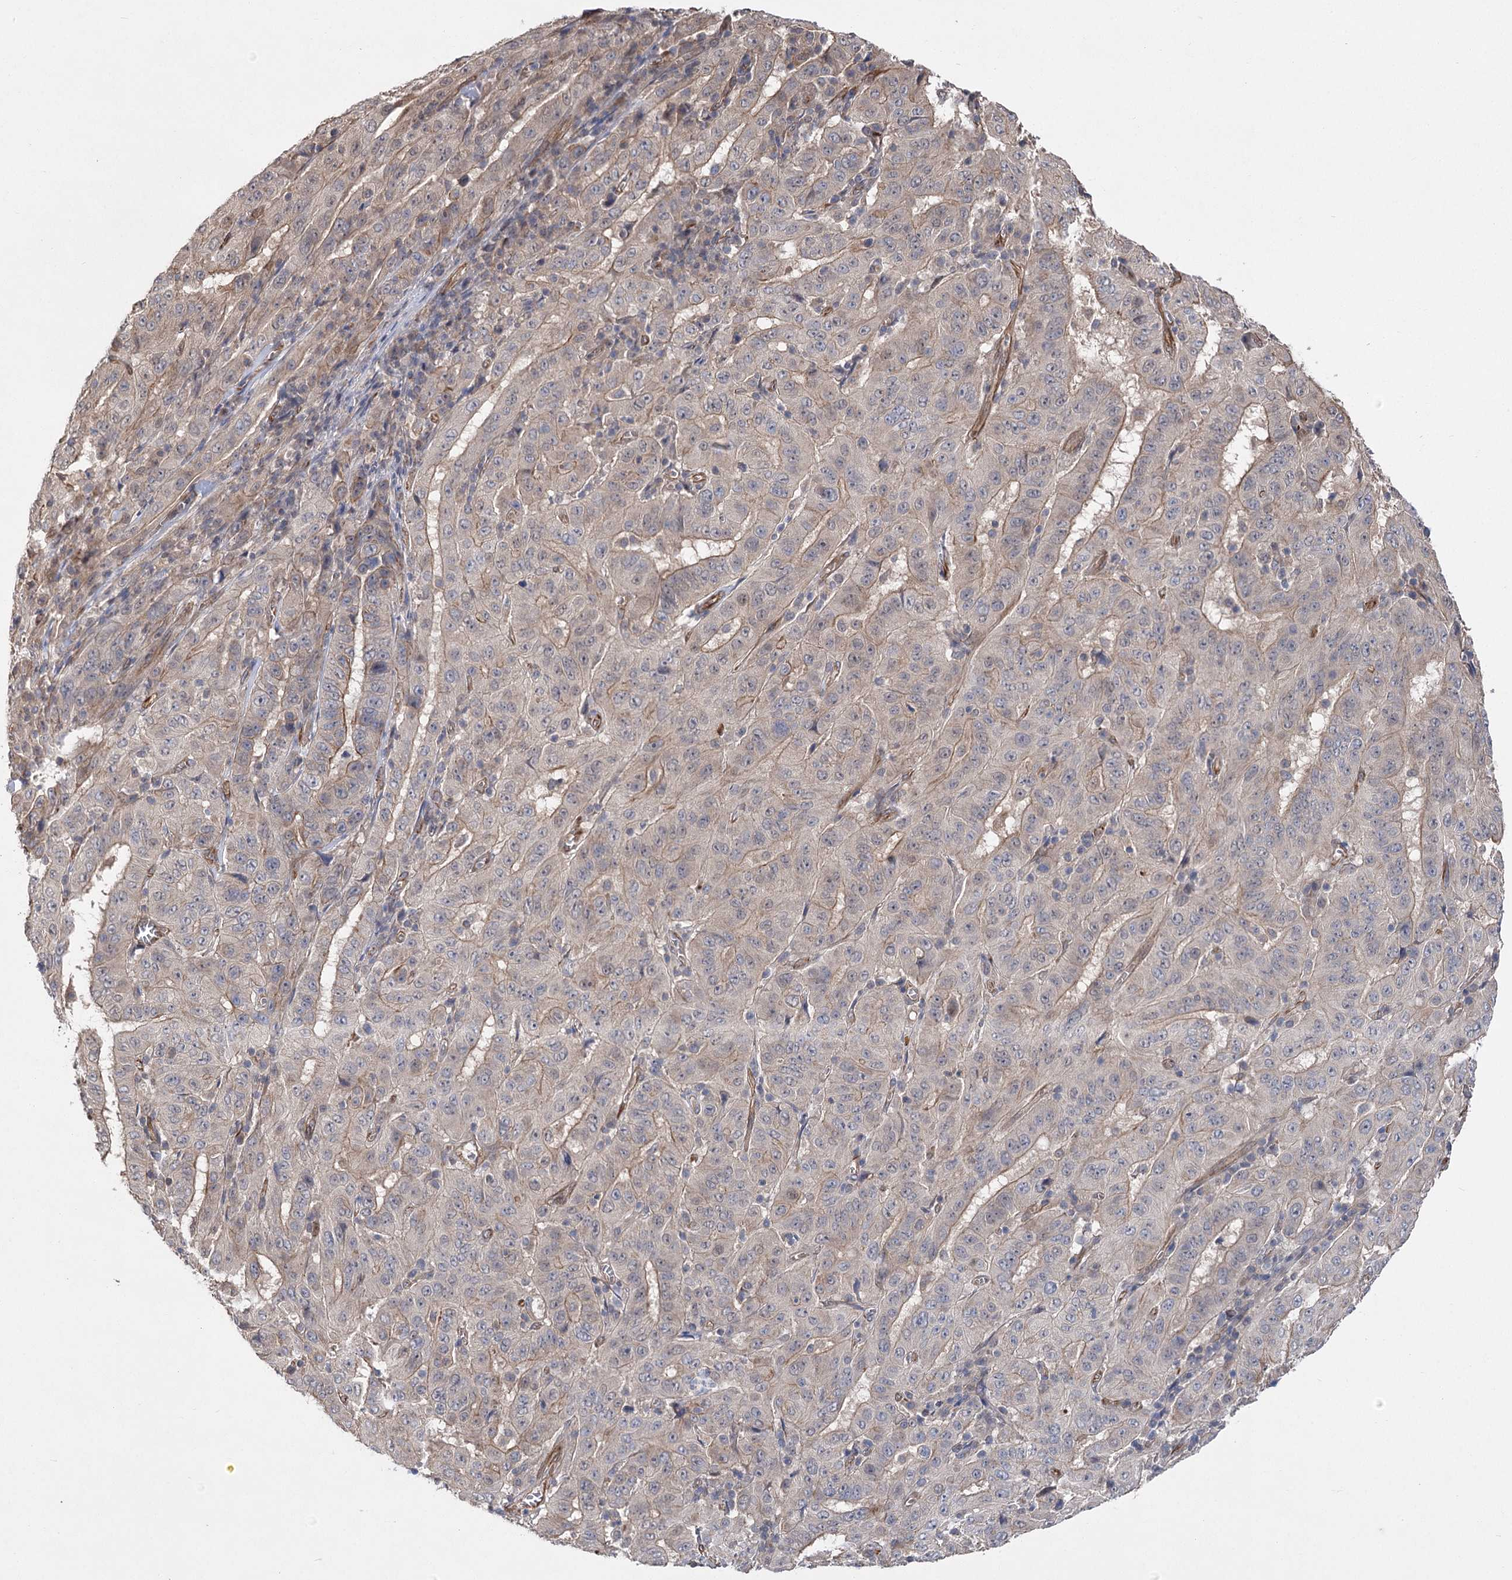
{"staining": {"intensity": "weak", "quantity": "25%-75%", "location": "cytoplasmic/membranous"}, "tissue": "pancreatic cancer", "cell_type": "Tumor cells", "image_type": "cancer", "snomed": [{"axis": "morphology", "description": "Adenocarcinoma, NOS"}, {"axis": "topography", "description": "Pancreas"}], "caption": "Protein staining by IHC shows weak cytoplasmic/membranous positivity in approximately 25%-75% of tumor cells in adenocarcinoma (pancreatic).", "gene": "RWDD4", "patient": {"sex": "male", "age": 63}}